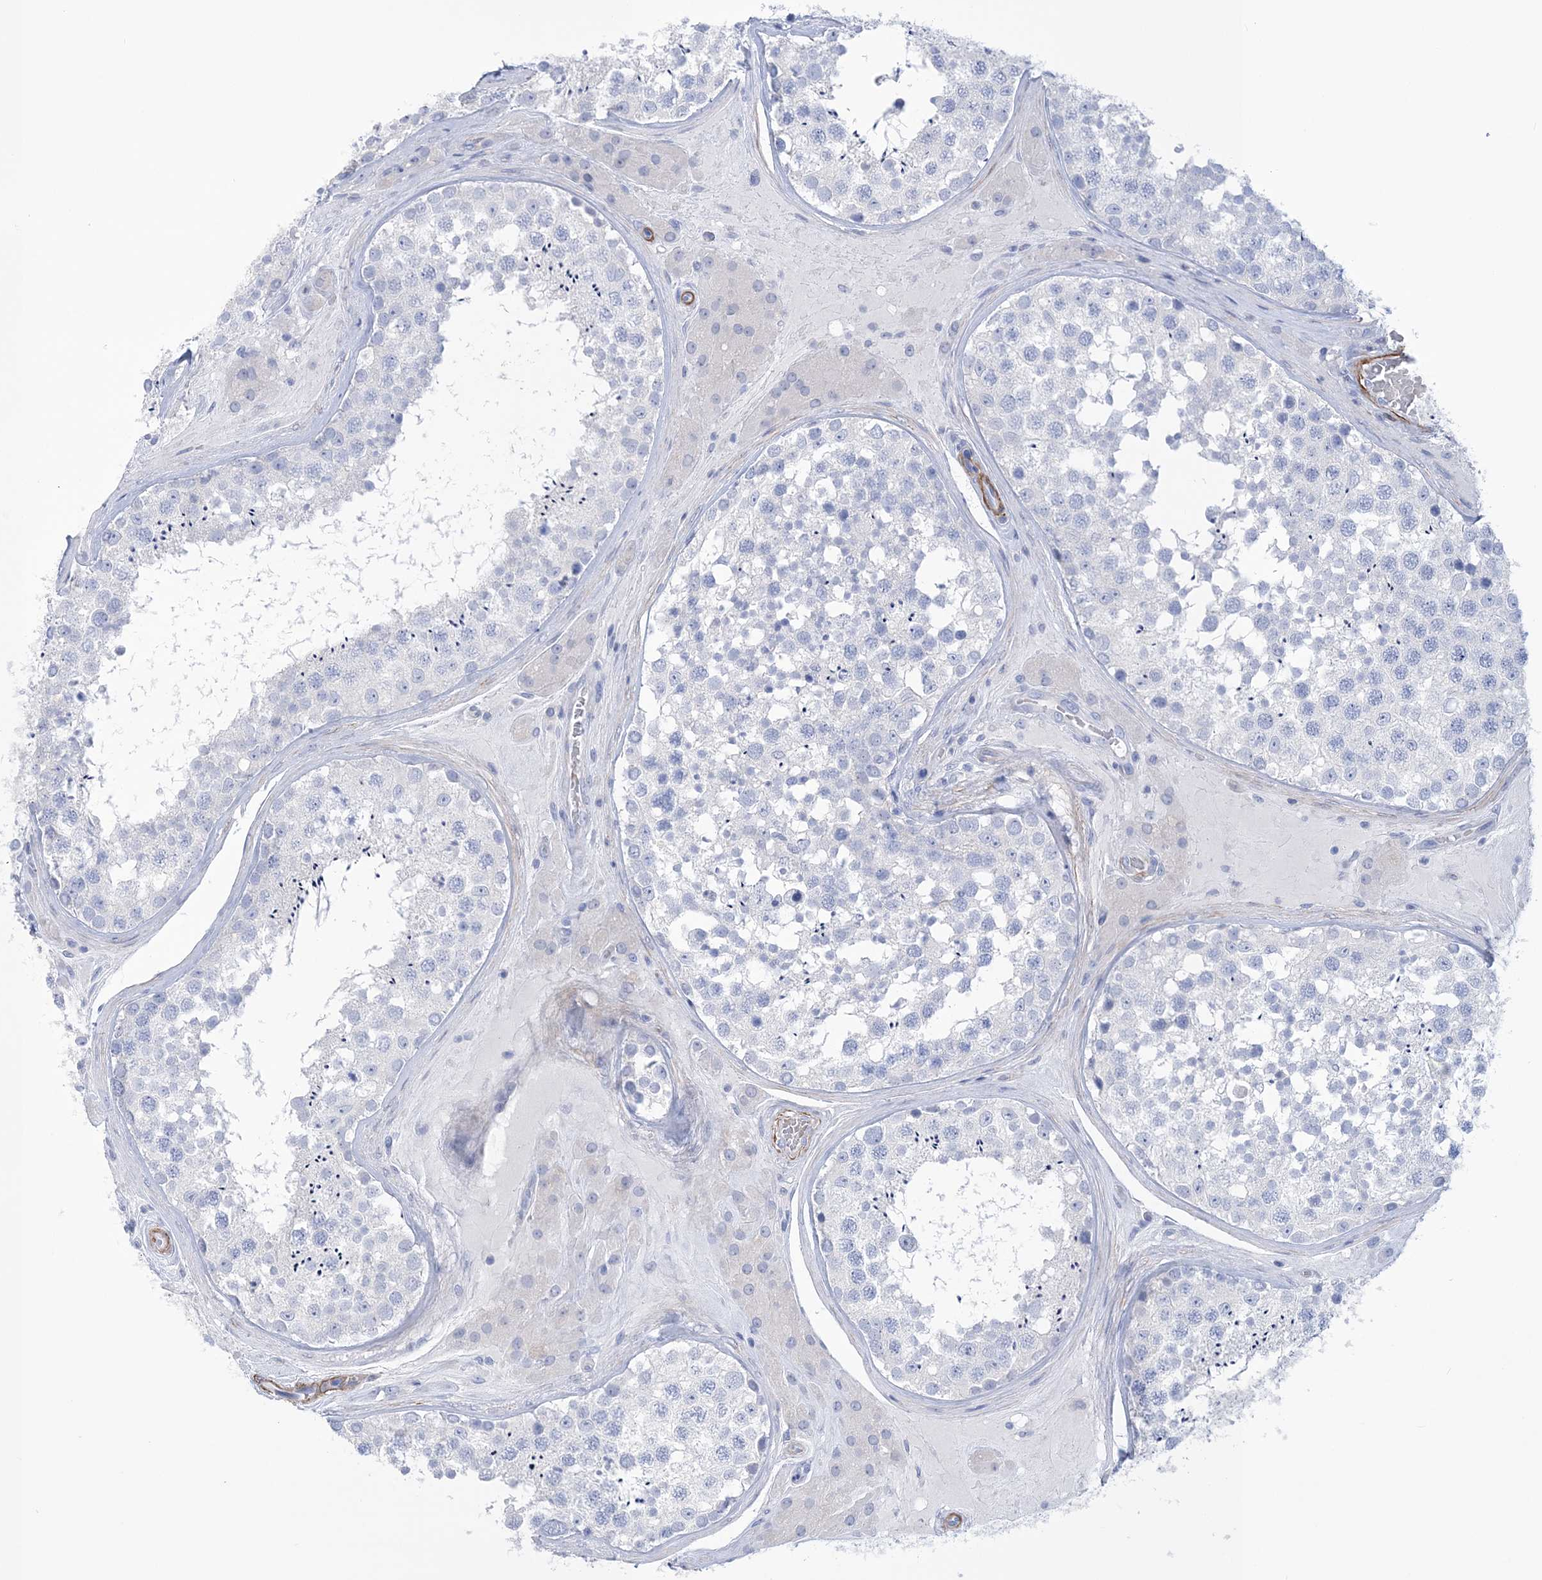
{"staining": {"intensity": "negative", "quantity": "none", "location": "none"}, "tissue": "testis", "cell_type": "Cells in seminiferous ducts", "image_type": "normal", "snomed": [{"axis": "morphology", "description": "Normal tissue, NOS"}, {"axis": "topography", "description": "Testis"}], "caption": "An immunohistochemistry micrograph of benign testis is shown. There is no staining in cells in seminiferous ducts of testis. (Brightfield microscopy of DAB (3,3'-diaminobenzidine) IHC at high magnification).", "gene": "WDR74", "patient": {"sex": "male", "age": 46}}